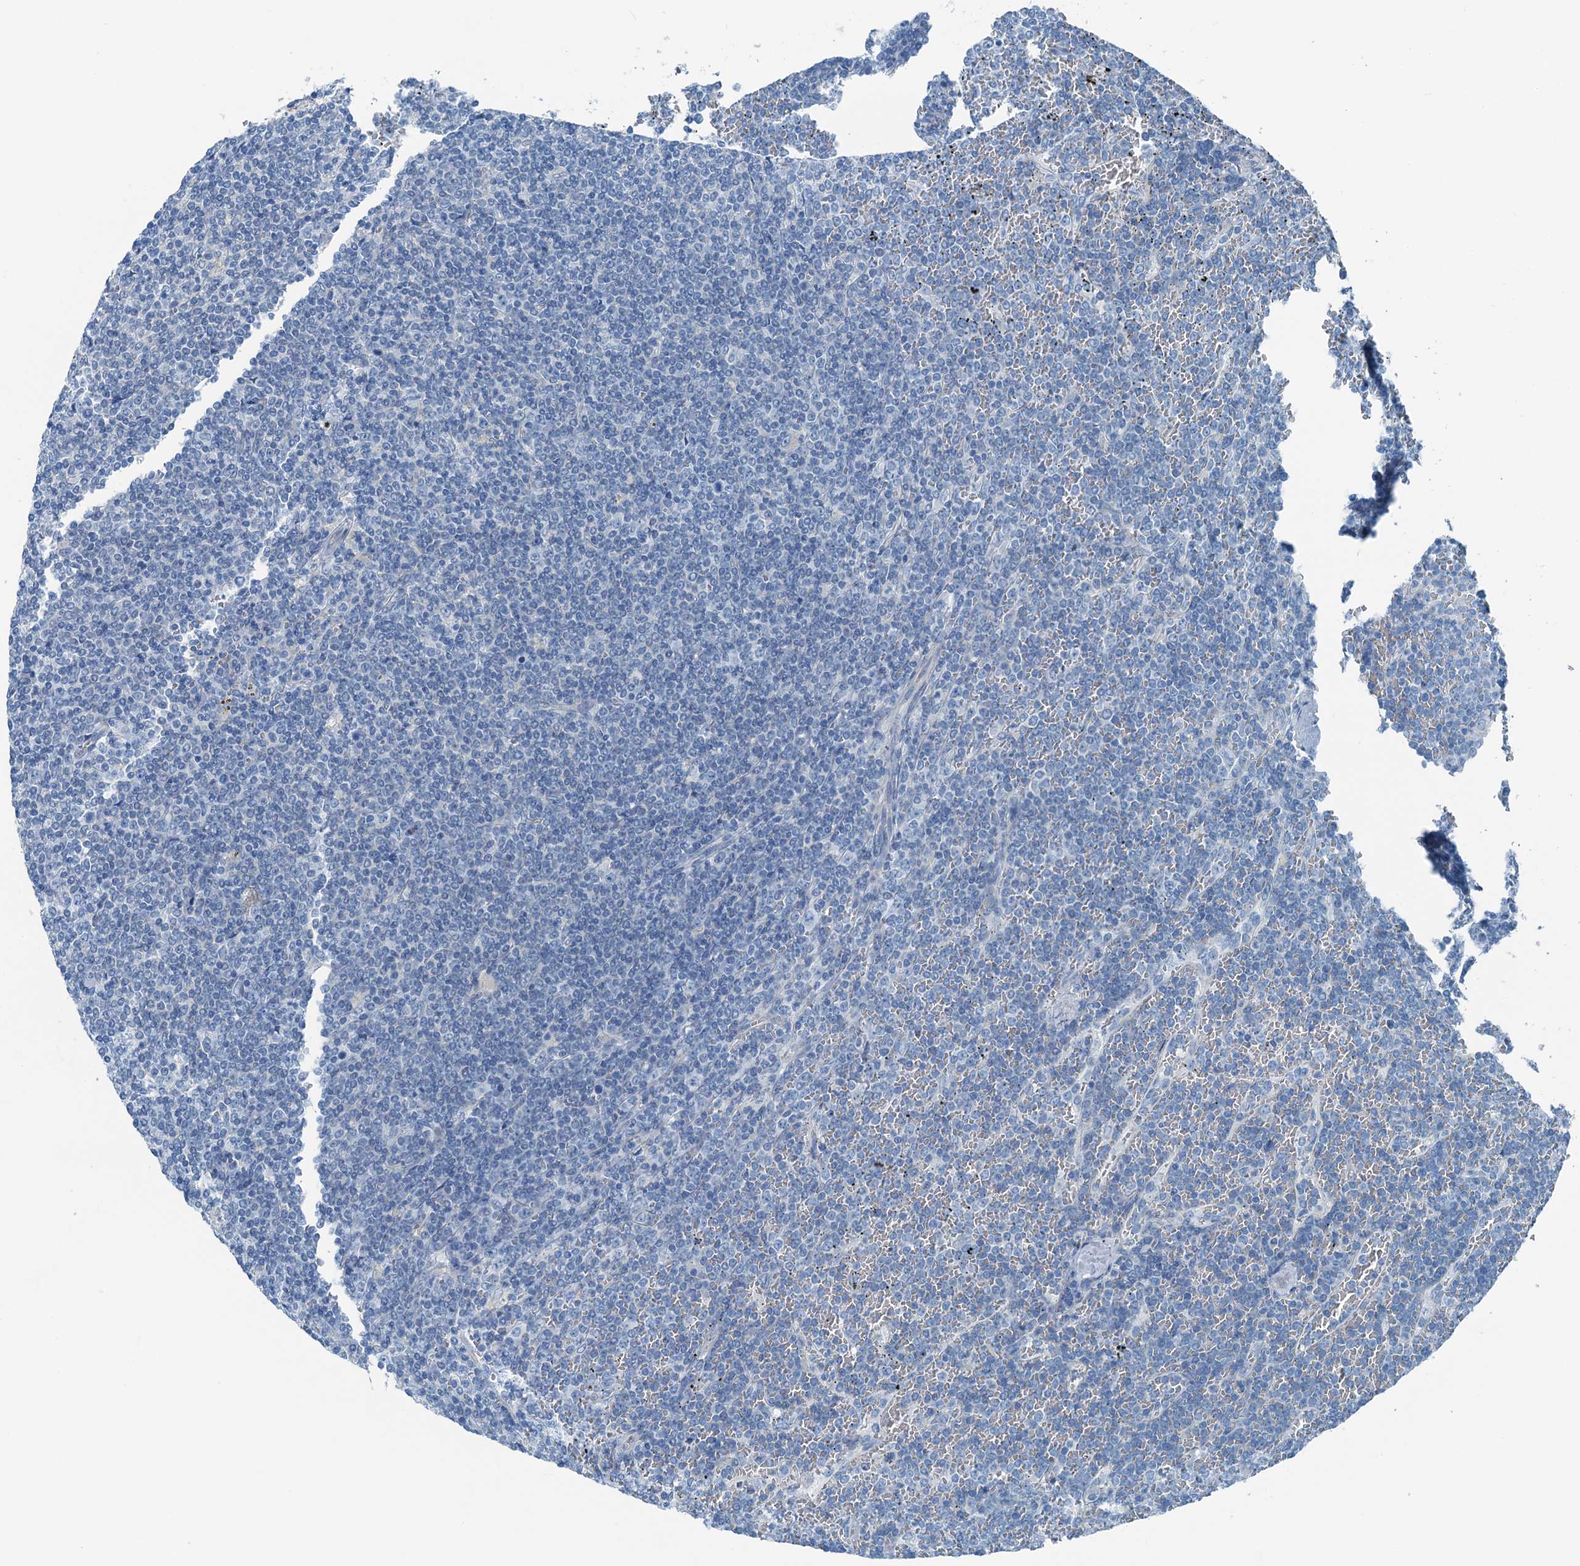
{"staining": {"intensity": "negative", "quantity": "none", "location": "none"}, "tissue": "lymphoma", "cell_type": "Tumor cells", "image_type": "cancer", "snomed": [{"axis": "morphology", "description": "Malignant lymphoma, non-Hodgkin's type, Low grade"}, {"axis": "topography", "description": "Spleen"}], "caption": "A histopathology image of malignant lymphoma, non-Hodgkin's type (low-grade) stained for a protein displays no brown staining in tumor cells. Brightfield microscopy of IHC stained with DAB (brown) and hematoxylin (blue), captured at high magnification.", "gene": "TMOD2", "patient": {"sex": "female", "age": 19}}